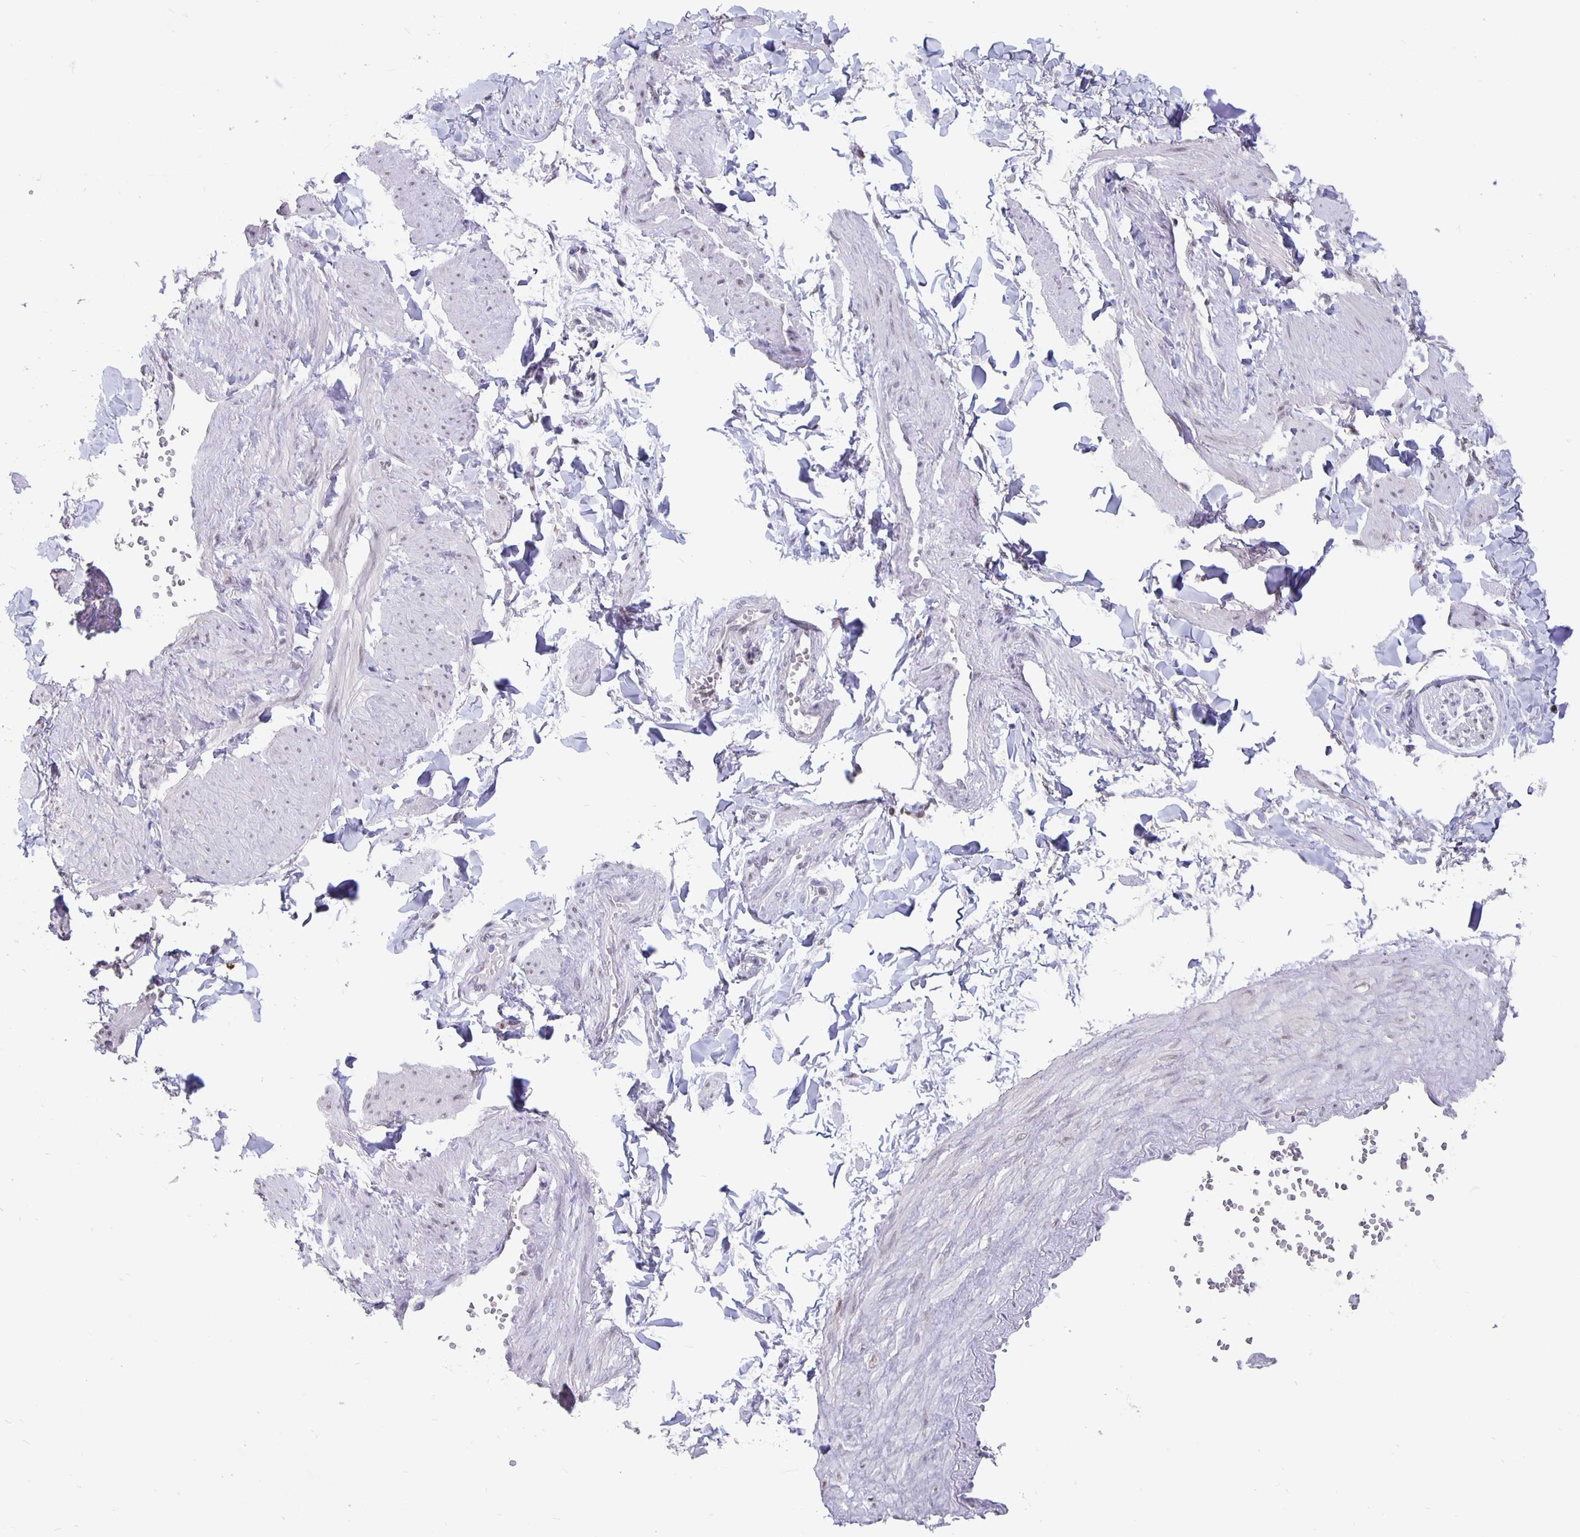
{"staining": {"intensity": "negative", "quantity": "none", "location": "none"}, "tissue": "soft tissue", "cell_type": "Fibroblasts", "image_type": "normal", "snomed": [{"axis": "morphology", "description": "Normal tissue, NOS"}, {"axis": "topography", "description": "Epididymis"}, {"axis": "topography", "description": "Peripheral nerve tissue"}], "caption": "Immunohistochemistry of normal human soft tissue reveals no positivity in fibroblasts. Nuclei are stained in blue.", "gene": "ZNF691", "patient": {"sex": "male", "age": 32}}